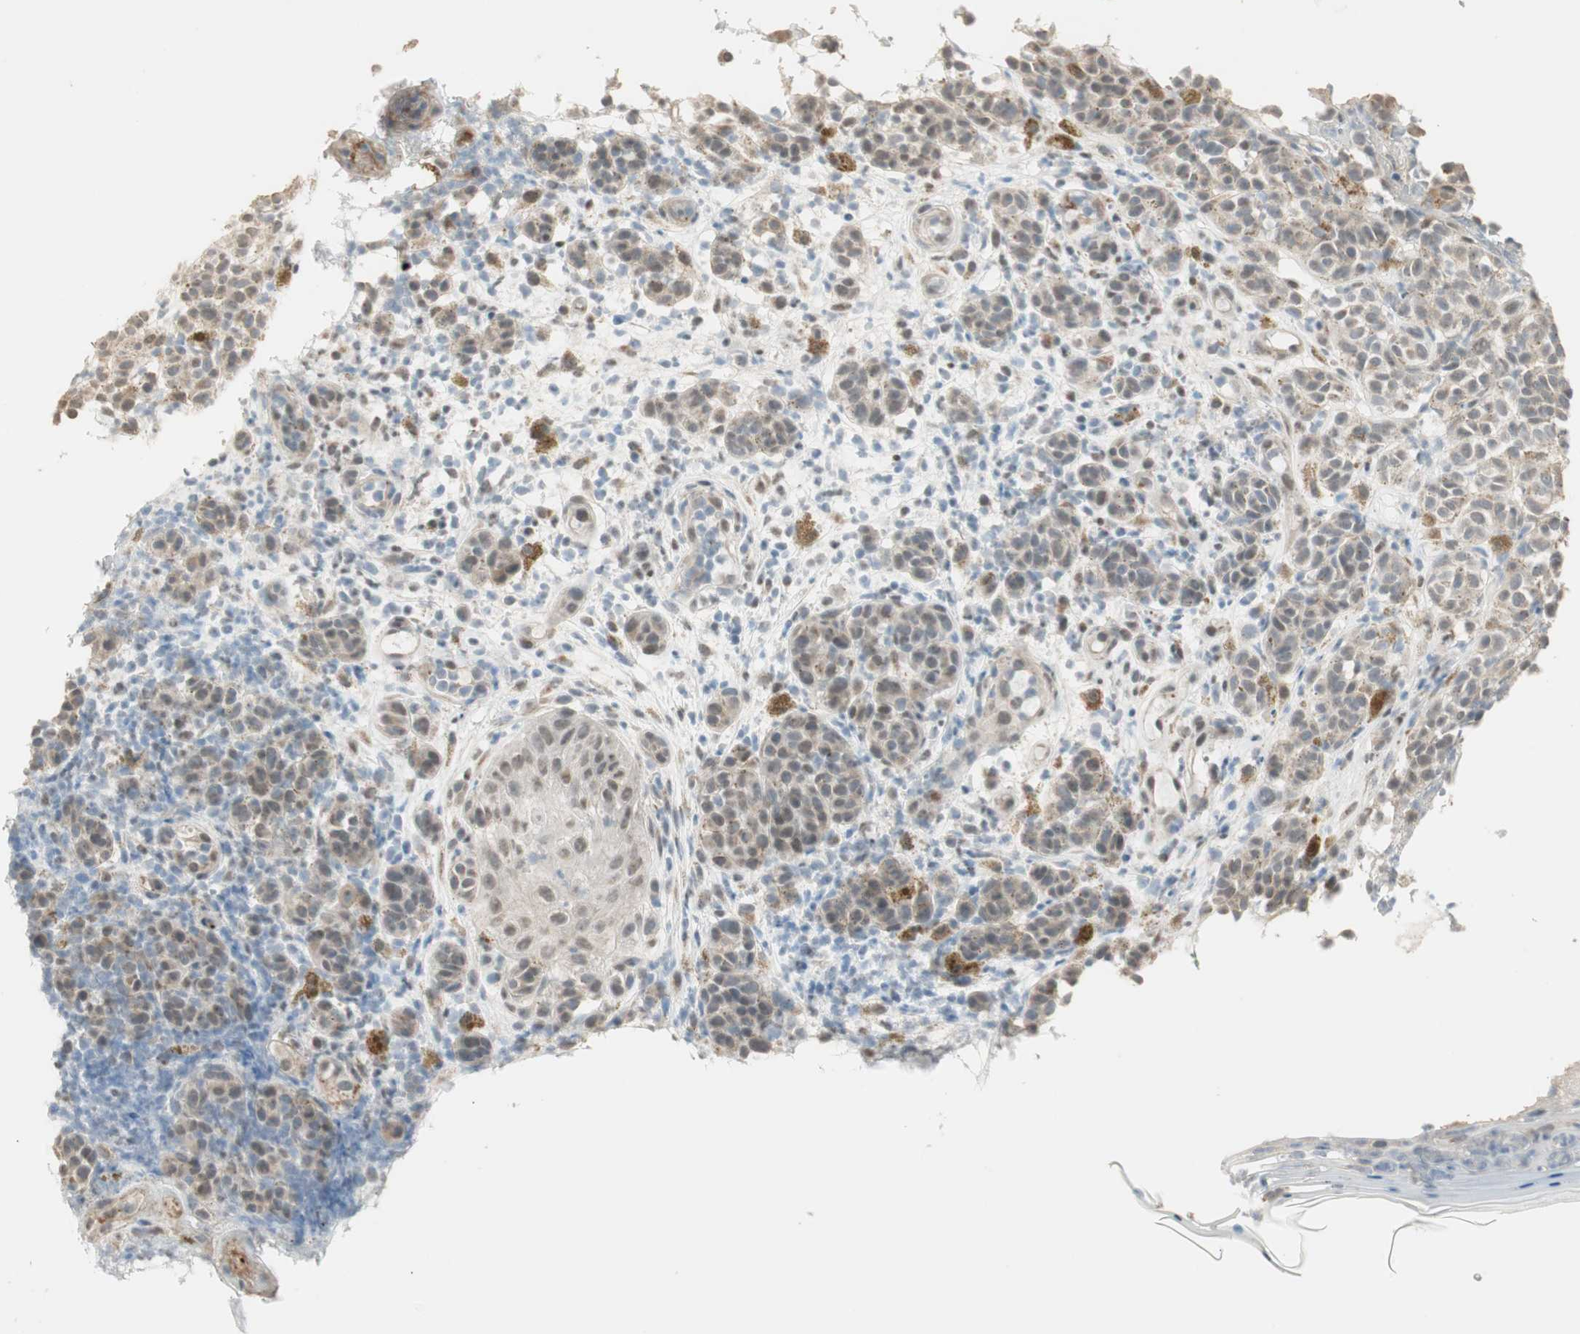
{"staining": {"intensity": "weak", "quantity": ">75%", "location": "cytoplasmic/membranous"}, "tissue": "melanoma", "cell_type": "Tumor cells", "image_type": "cancer", "snomed": [{"axis": "morphology", "description": "Malignant melanoma, NOS"}, {"axis": "topography", "description": "Skin"}], "caption": "The photomicrograph reveals staining of malignant melanoma, revealing weak cytoplasmic/membranous protein expression (brown color) within tumor cells. (IHC, brightfield microscopy, high magnification).", "gene": "TASOR", "patient": {"sex": "male", "age": 64}}